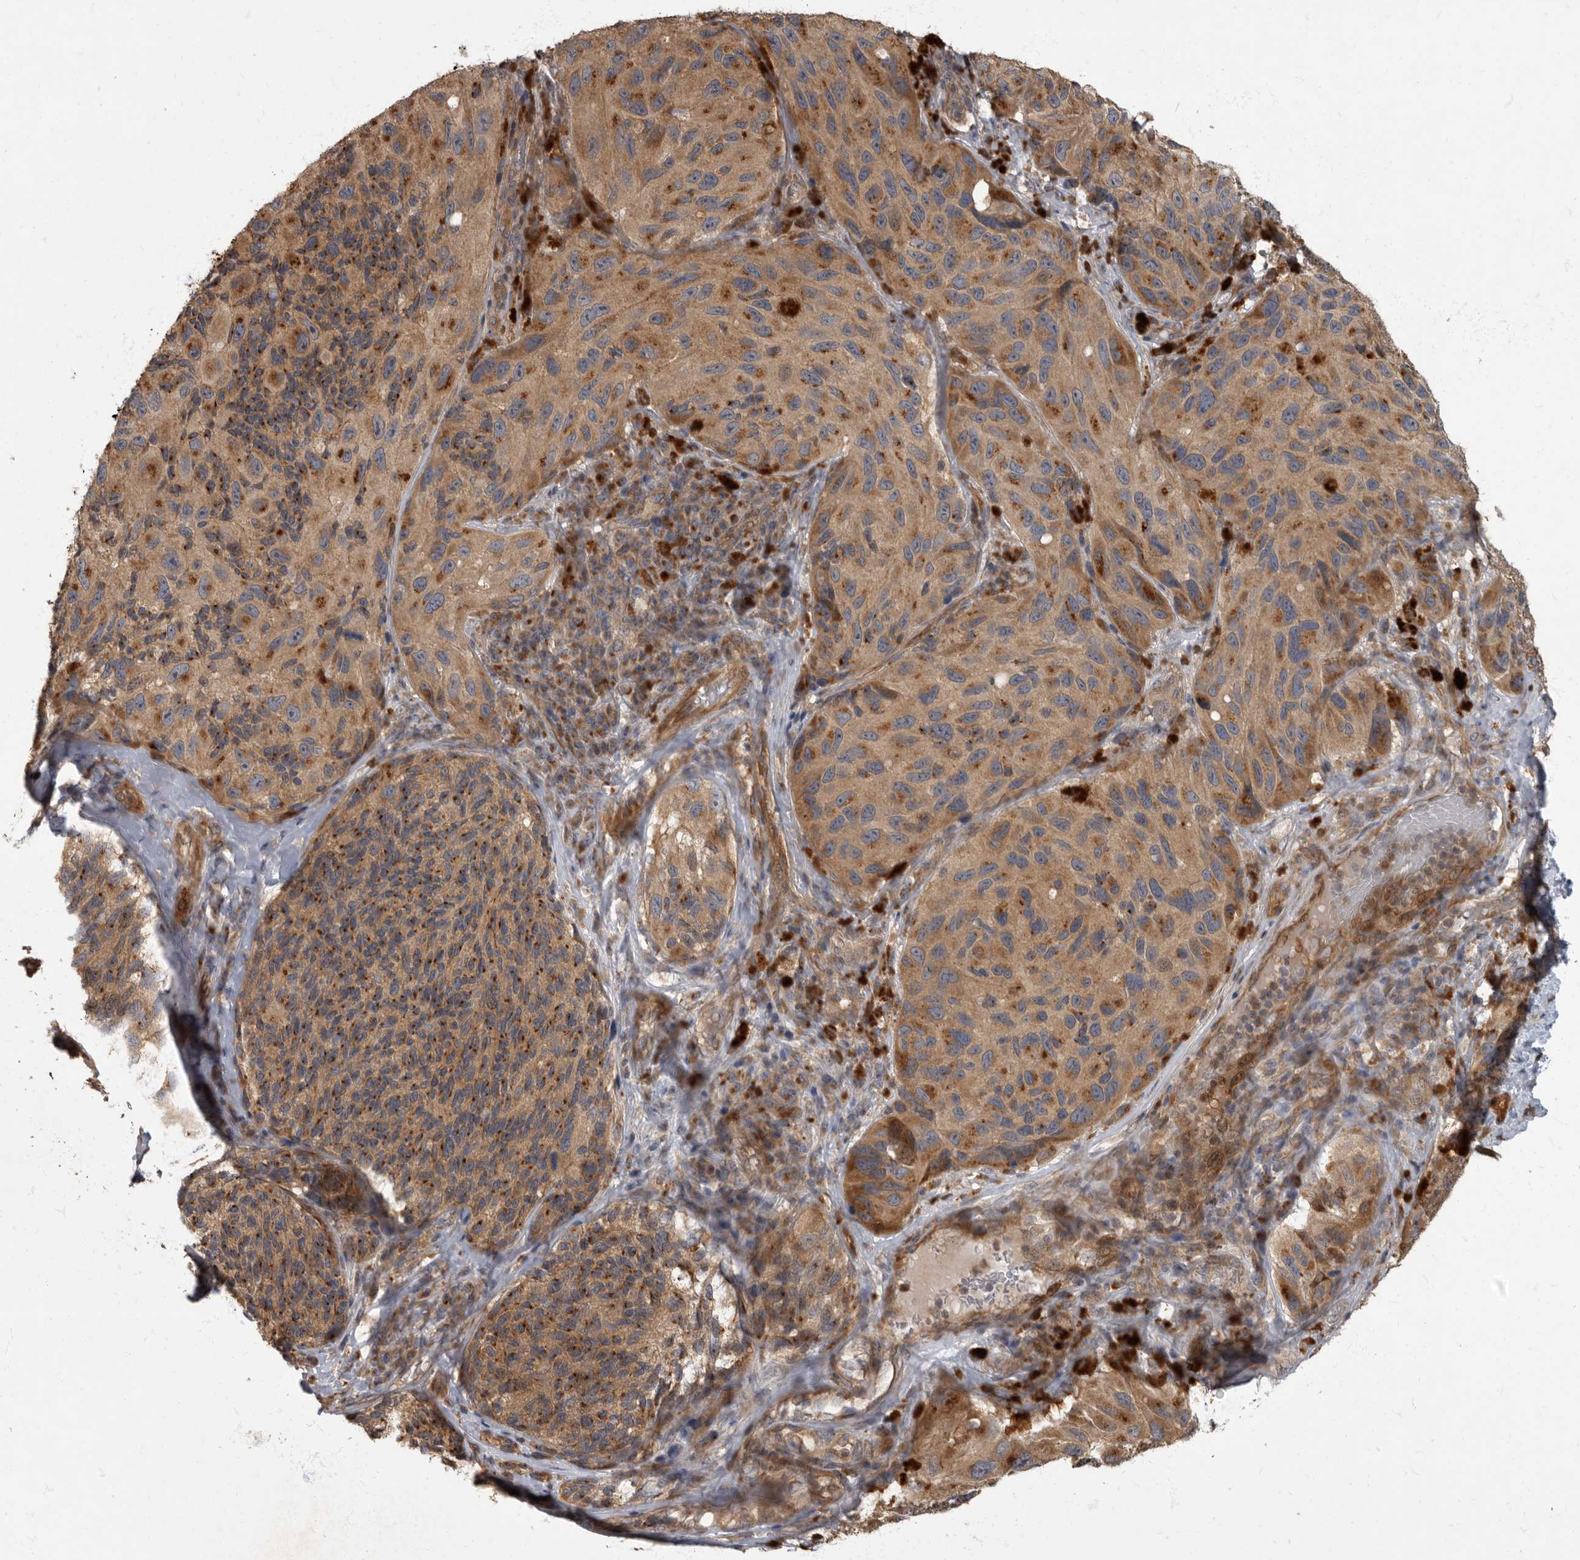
{"staining": {"intensity": "moderate", "quantity": ">75%", "location": "cytoplasmic/membranous"}, "tissue": "melanoma", "cell_type": "Tumor cells", "image_type": "cancer", "snomed": [{"axis": "morphology", "description": "Malignant melanoma, NOS"}, {"axis": "topography", "description": "Skin"}], "caption": "Melanoma tissue shows moderate cytoplasmic/membranous expression in approximately >75% of tumor cells (IHC, brightfield microscopy, high magnification).", "gene": "IQCK", "patient": {"sex": "female", "age": 73}}